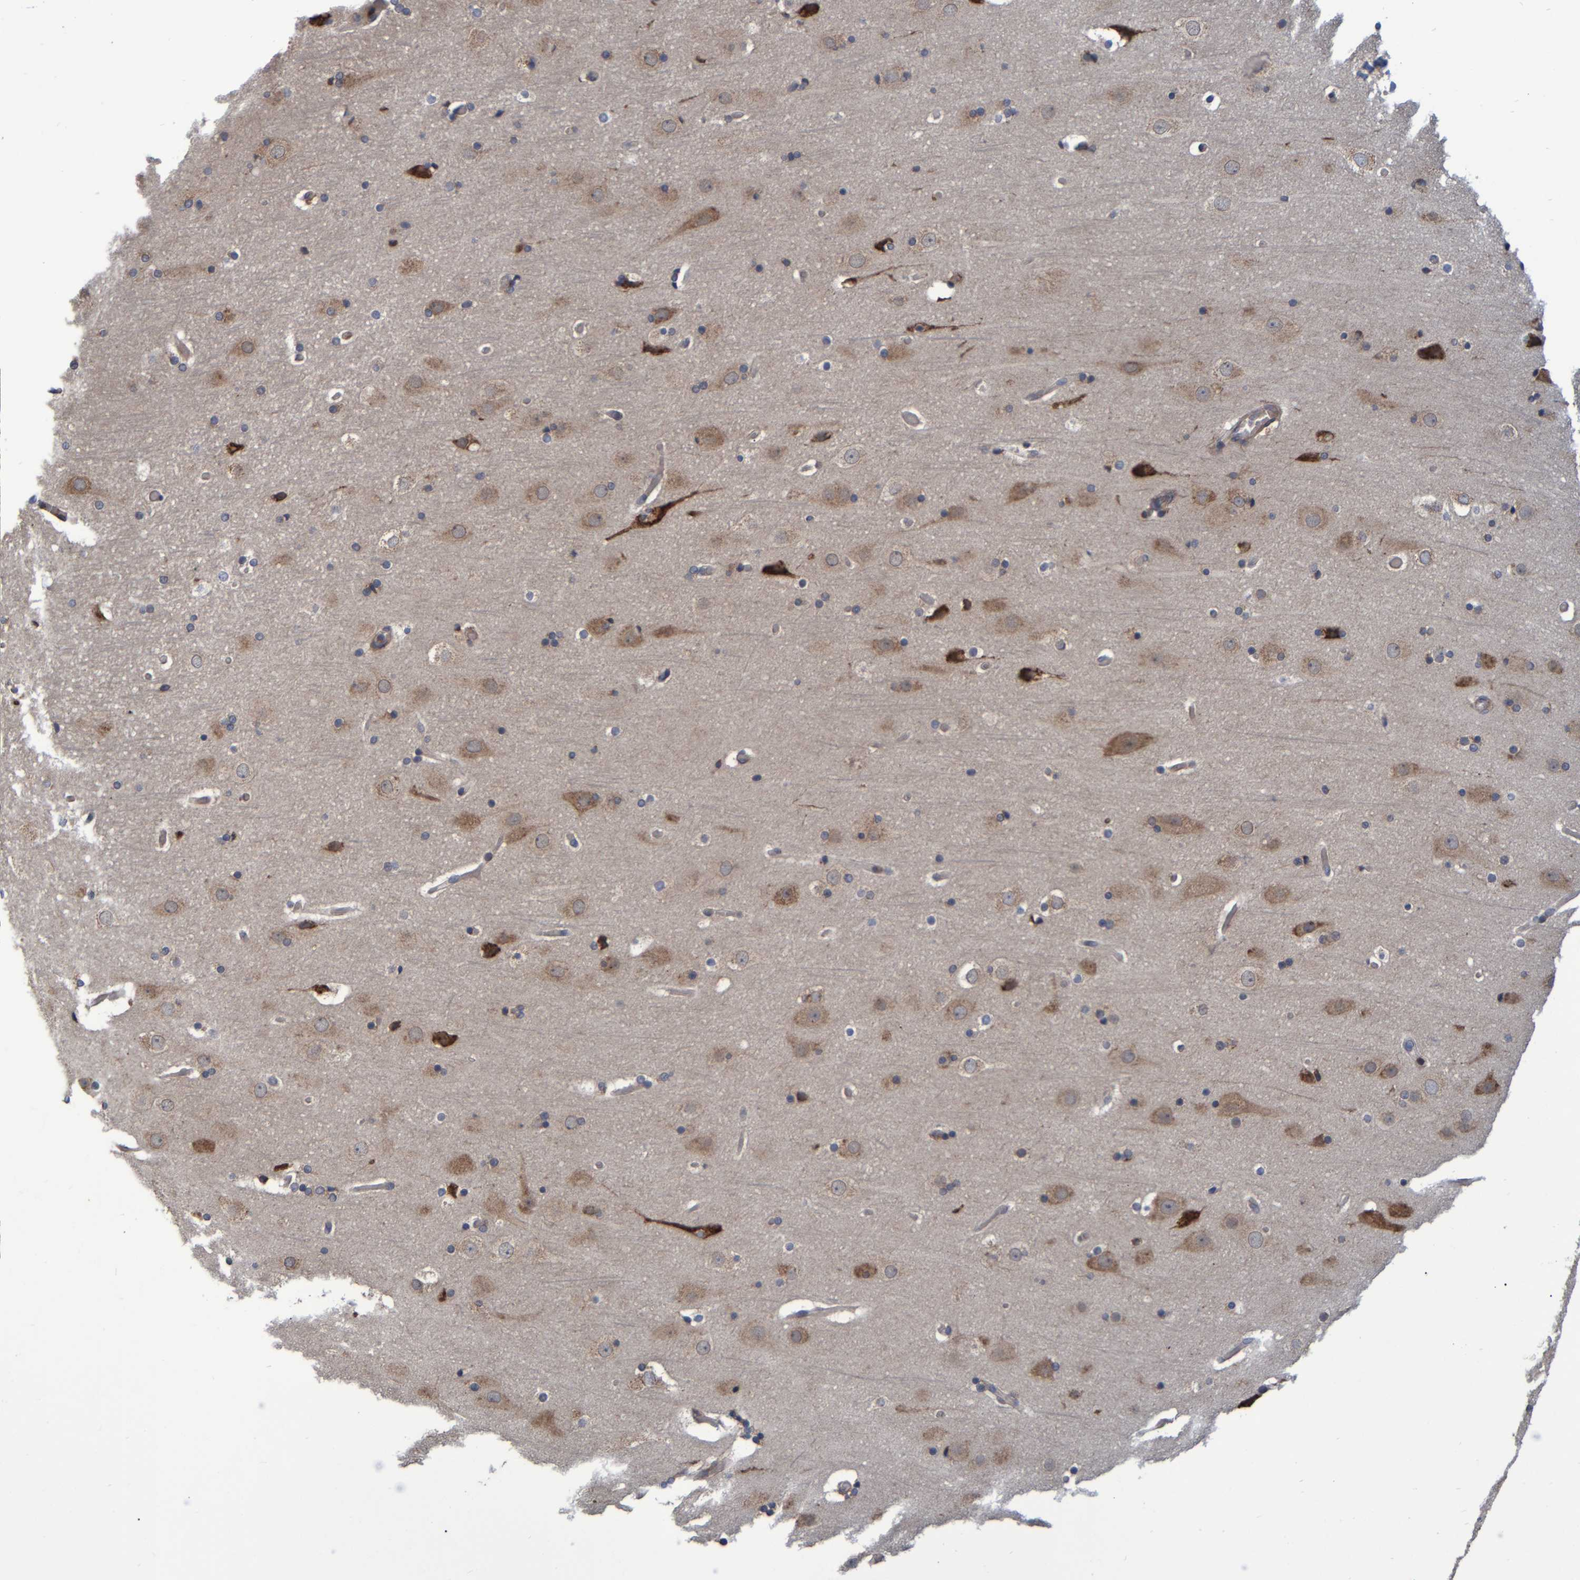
{"staining": {"intensity": "negative", "quantity": "none", "location": "none"}, "tissue": "cerebral cortex", "cell_type": "Endothelial cells", "image_type": "normal", "snomed": [{"axis": "morphology", "description": "Normal tissue, NOS"}, {"axis": "topography", "description": "Cerebral cortex"}], "caption": "Micrograph shows no significant protein positivity in endothelial cells of benign cerebral cortex. (Brightfield microscopy of DAB (3,3'-diaminobenzidine) immunohistochemistry at high magnification).", "gene": "SPAG5", "patient": {"sex": "male", "age": 57}}